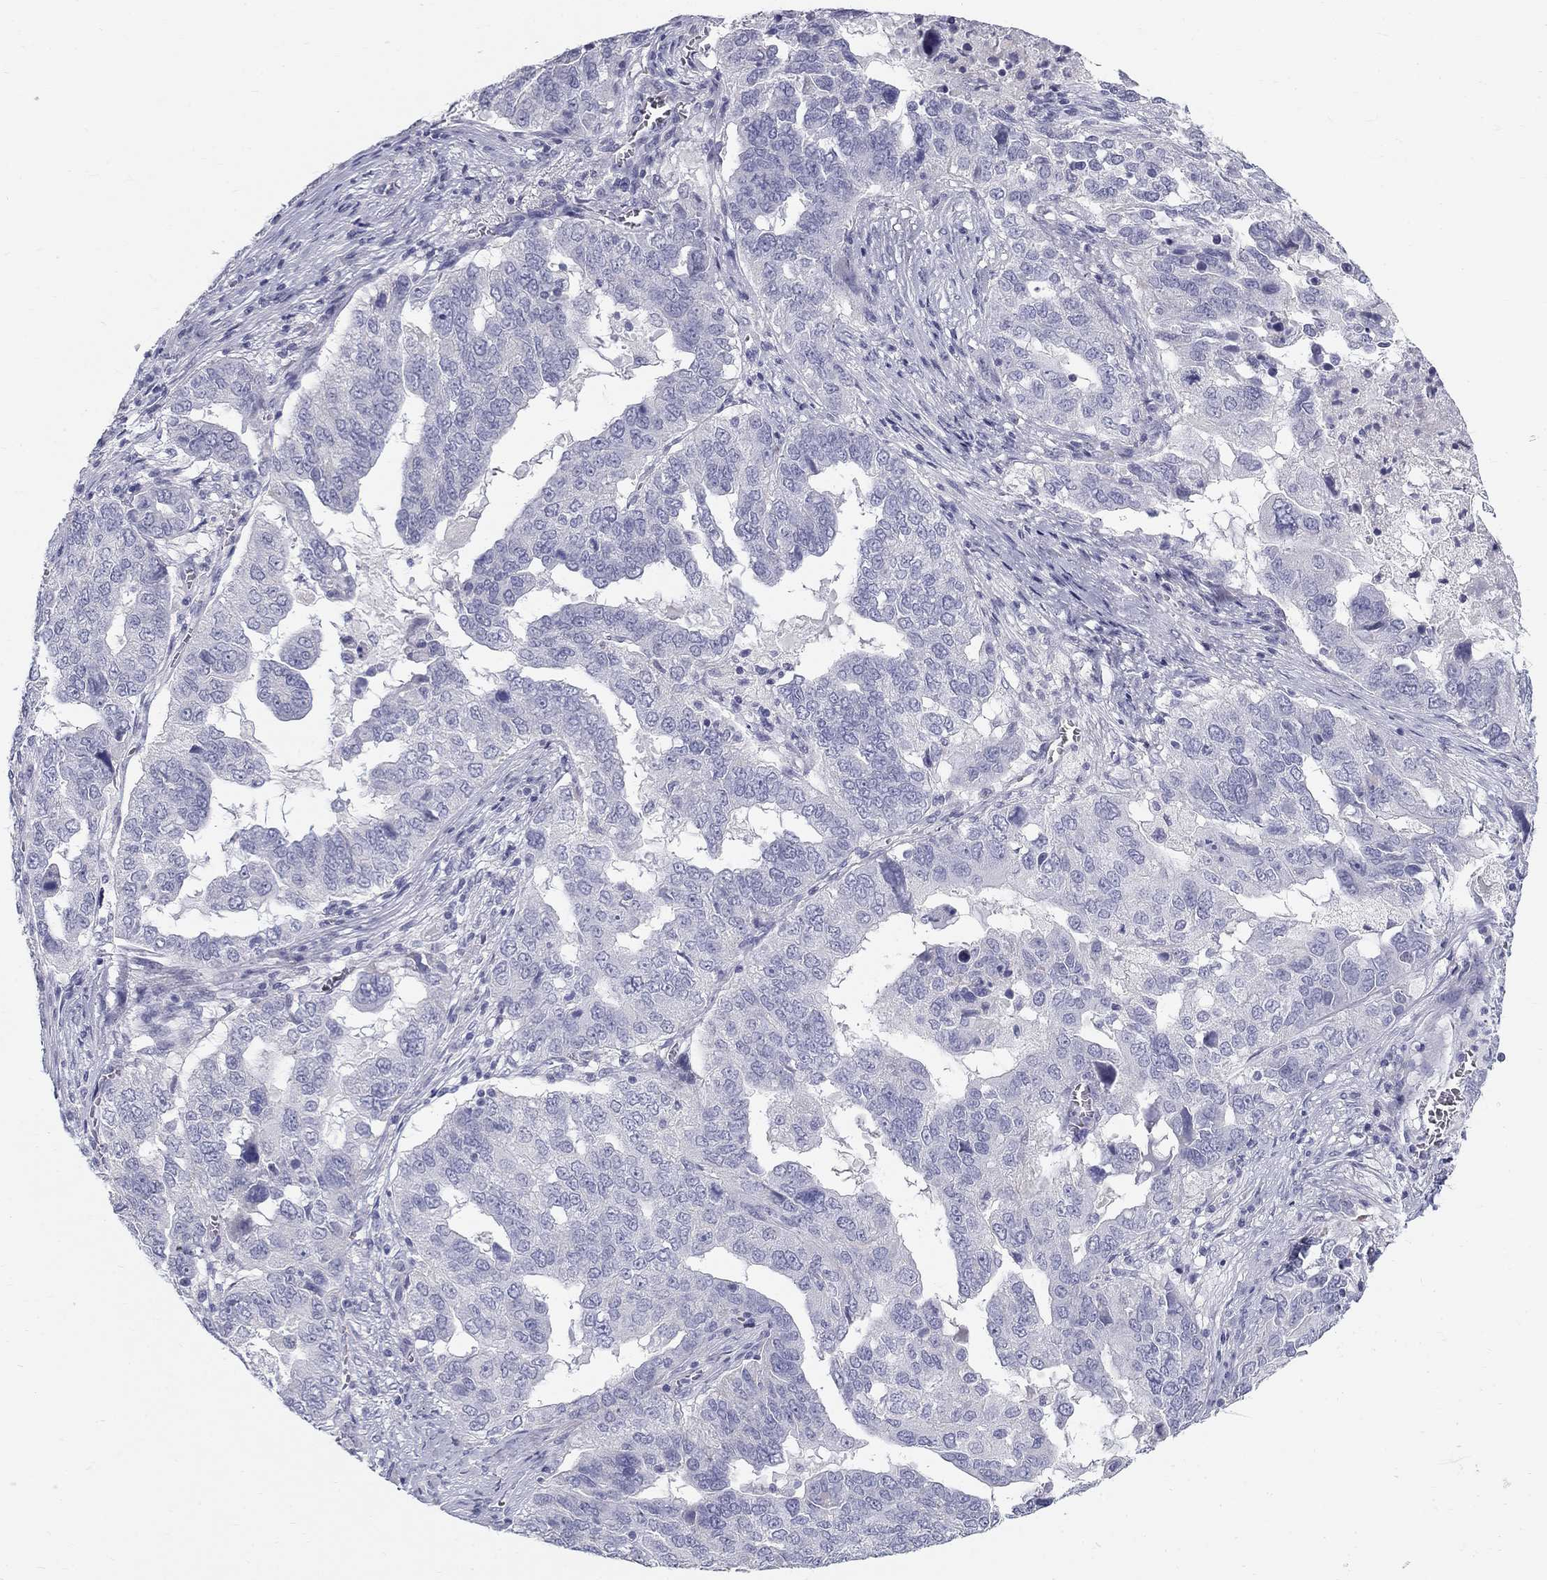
{"staining": {"intensity": "negative", "quantity": "none", "location": "none"}, "tissue": "ovarian cancer", "cell_type": "Tumor cells", "image_type": "cancer", "snomed": [{"axis": "morphology", "description": "Carcinoma, endometroid"}, {"axis": "topography", "description": "Soft tissue"}, {"axis": "topography", "description": "Ovary"}], "caption": "Human ovarian endometroid carcinoma stained for a protein using immunohistochemistry (IHC) demonstrates no staining in tumor cells.", "gene": "MAGEB6", "patient": {"sex": "female", "age": 52}}